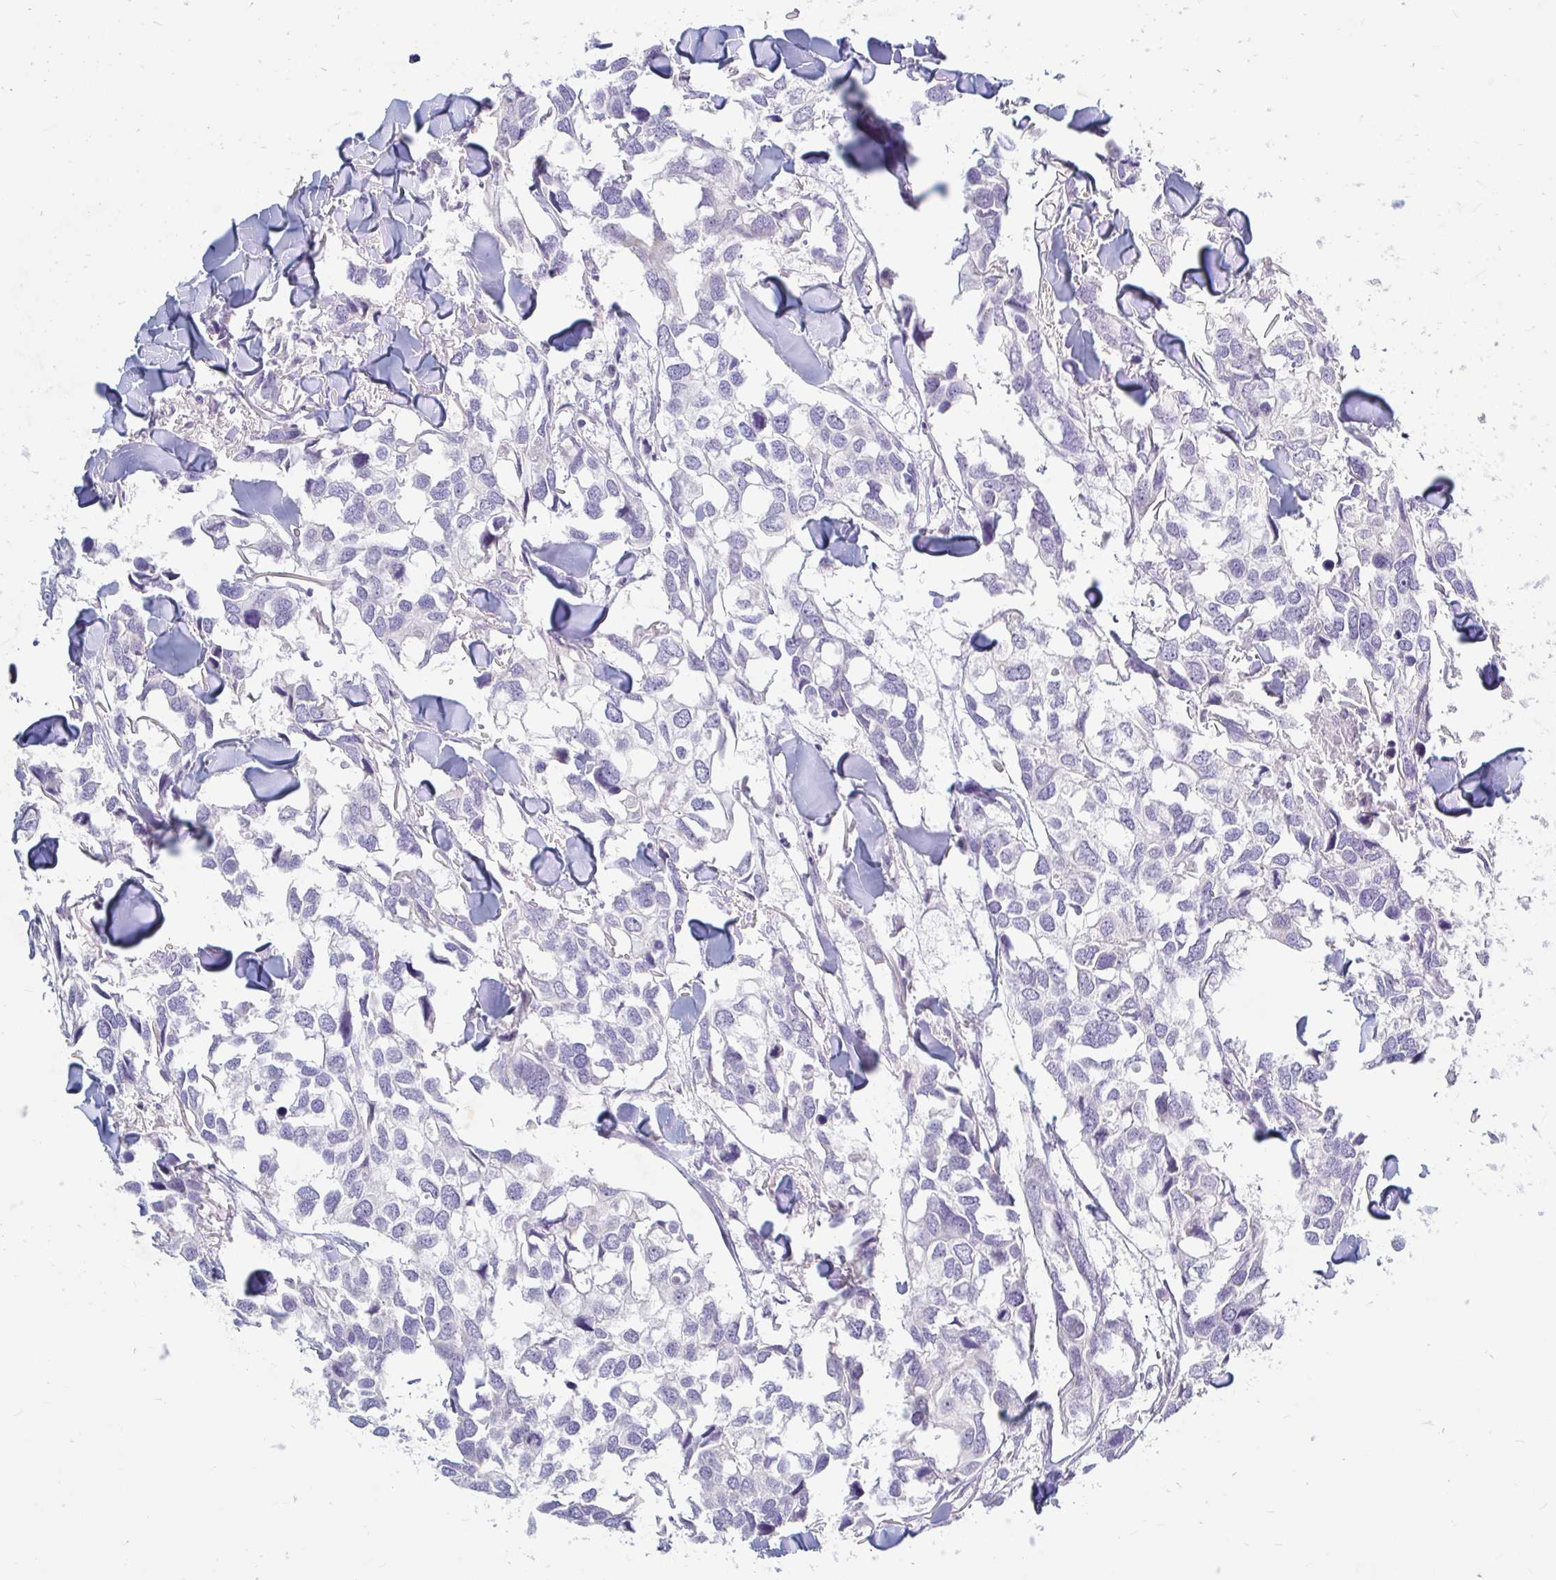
{"staining": {"intensity": "negative", "quantity": "none", "location": "none"}, "tissue": "breast cancer", "cell_type": "Tumor cells", "image_type": "cancer", "snomed": [{"axis": "morphology", "description": "Duct carcinoma"}, {"axis": "topography", "description": "Breast"}], "caption": "The IHC photomicrograph has no significant positivity in tumor cells of breast intraductal carcinoma tissue. (Brightfield microscopy of DAB (3,3'-diaminobenzidine) IHC at high magnification).", "gene": "ADH1A", "patient": {"sex": "female", "age": 83}}